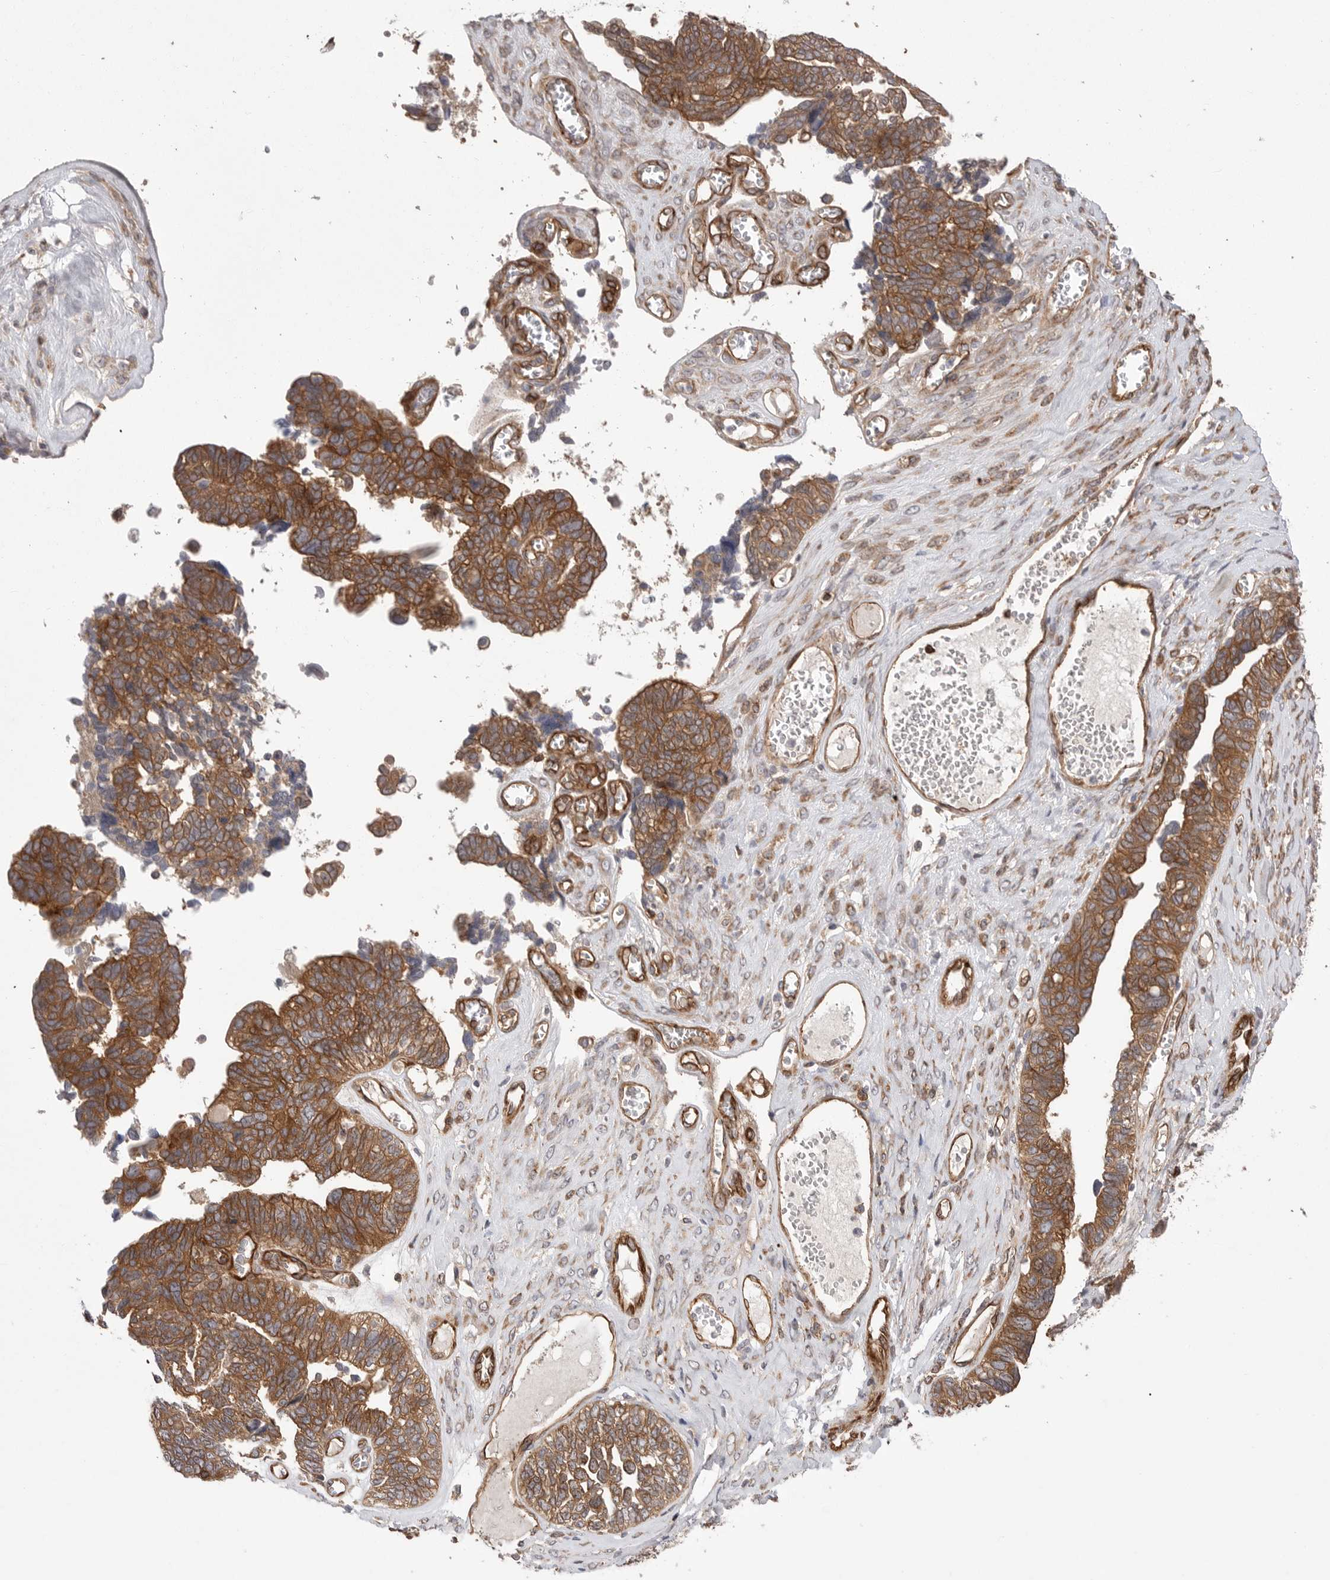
{"staining": {"intensity": "strong", "quantity": ">75%", "location": "cytoplasmic/membranous"}, "tissue": "ovarian cancer", "cell_type": "Tumor cells", "image_type": "cancer", "snomed": [{"axis": "morphology", "description": "Cystadenocarcinoma, serous, NOS"}, {"axis": "topography", "description": "Ovary"}], "caption": "Ovarian serous cystadenocarcinoma stained with DAB (3,3'-diaminobenzidine) immunohistochemistry (IHC) shows high levels of strong cytoplasmic/membranous staining in about >75% of tumor cells. (brown staining indicates protein expression, while blue staining denotes nuclei).", "gene": "PRKCH", "patient": {"sex": "female", "age": 79}}